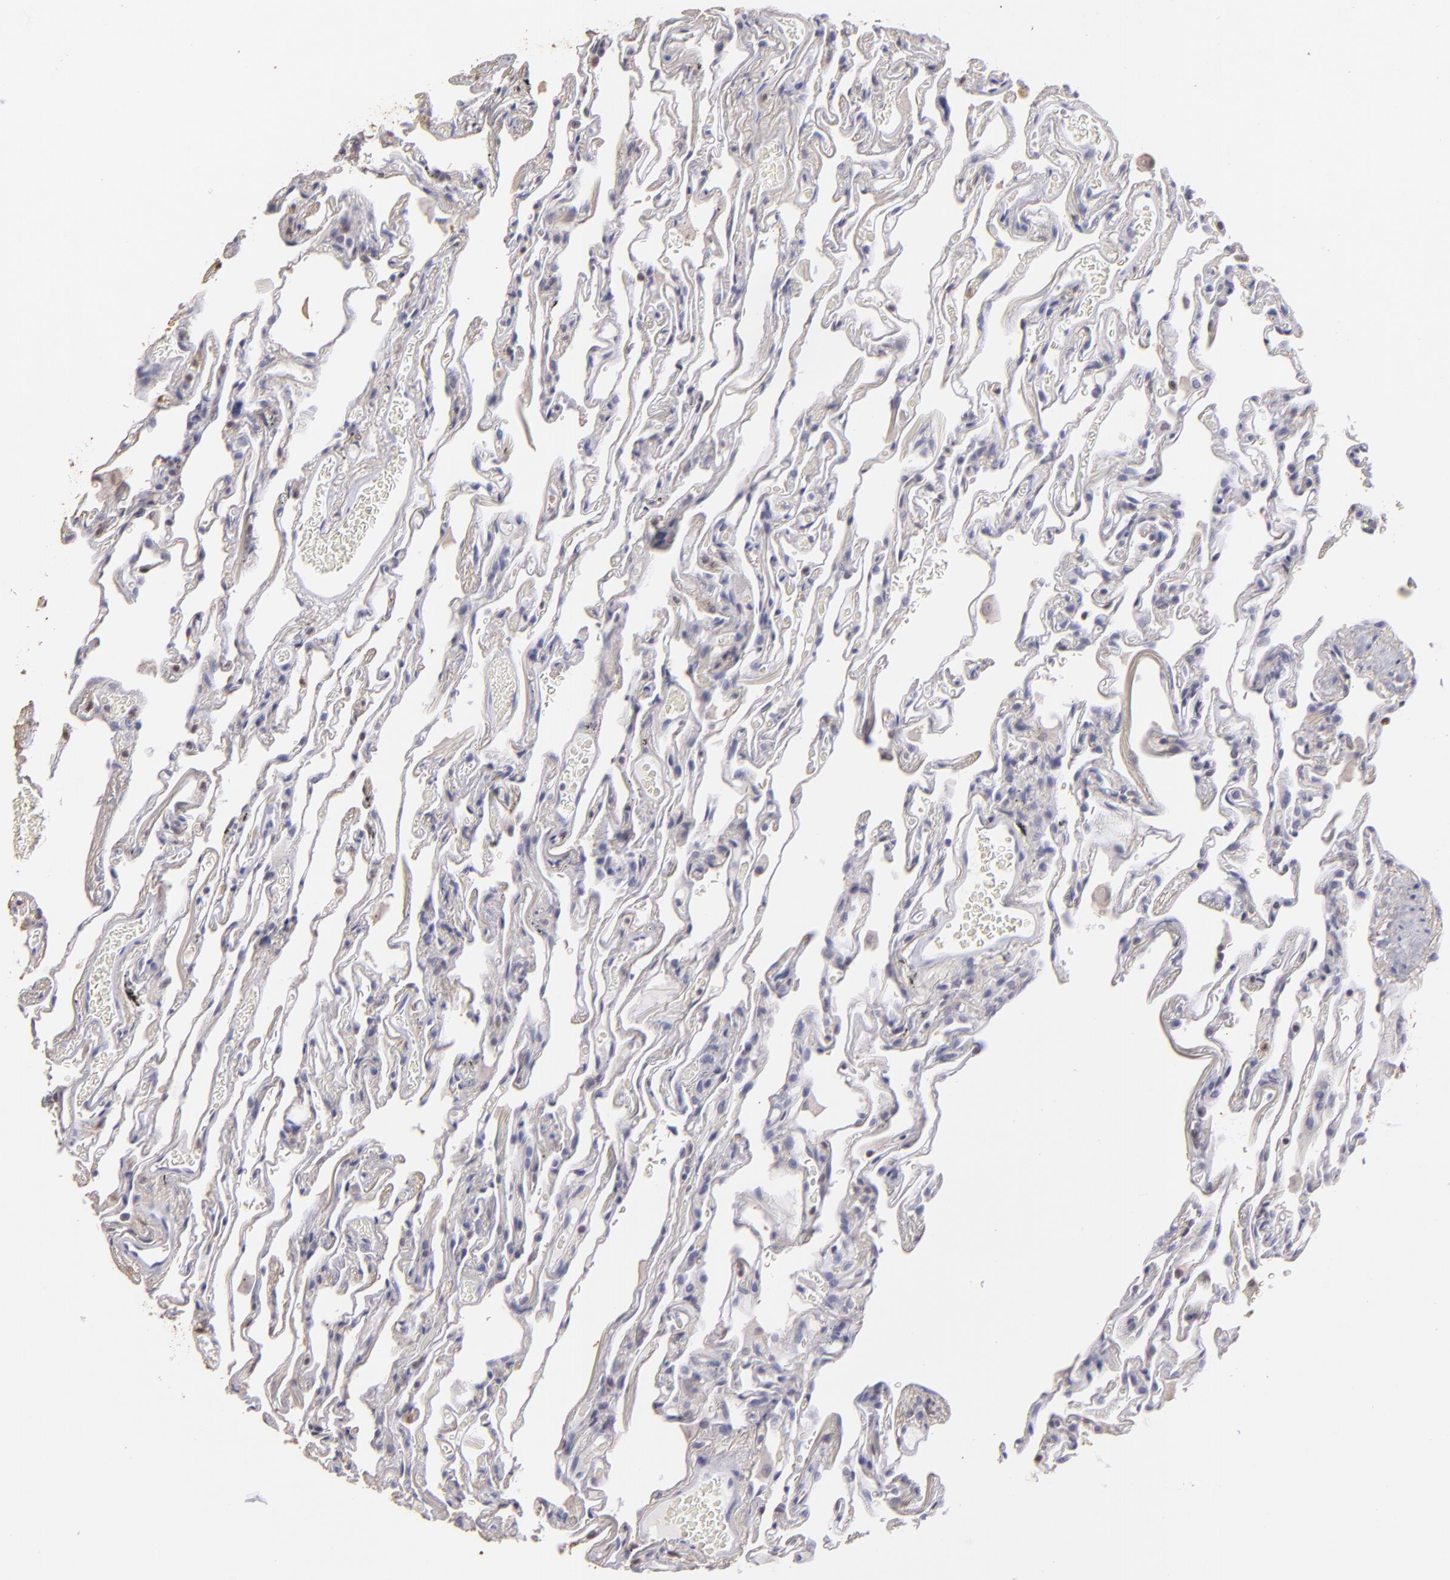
{"staining": {"intensity": "negative", "quantity": "none", "location": "none"}, "tissue": "lung", "cell_type": "Alveolar cells", "image_type": "normal", "snomed": [{"axis": "morphology", "description": "Normal tissue, NOS"}, {"axis": "morphology", "description": "Inflammation, NOS"}, {"axis": "topography", "description": "Lung"}], "caption": "An immunohistochemistry histopathology image of unremarkable lung is shown. There is no staining in alveolar cells of lung. (DAB (3,3'-diaminobenzidine) immunohistochemistry with hematoxylin counter stain).", "gene": "S100A2", "patient": {"sex": "male", "age": 69}}